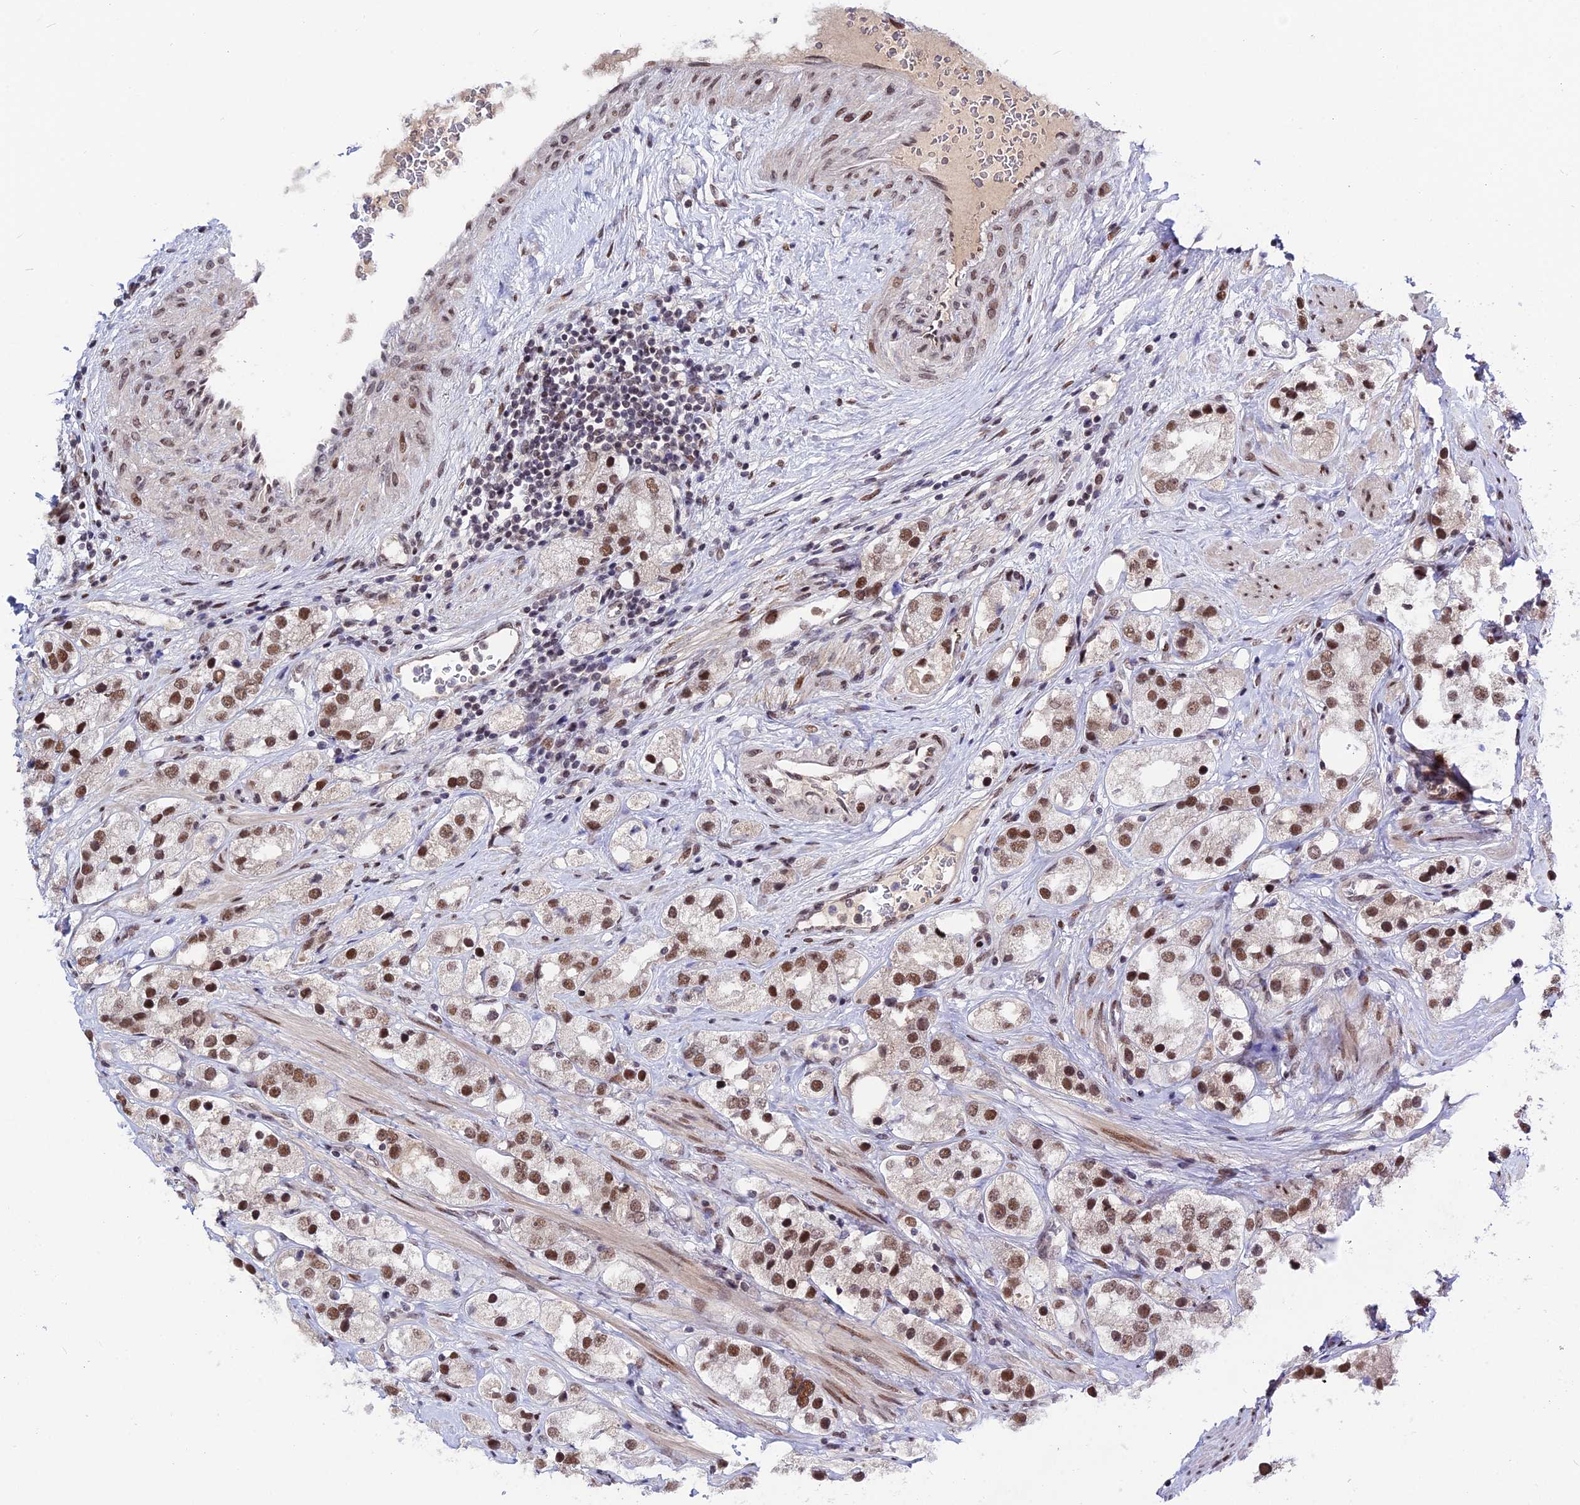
{"staining": {"intensity": "moderate", "quantity": ">75%", "location": "nuclear"}, "tissue": "prostate cancer", "cell_type": "Tumor cells", "image_type": "cancer", "snomed": [{"axis": "morphology", "description": "Adenocarcinoma, NOS"}, {"axis": "topography", "description": "Prostate"}], "caption": "Prostate cancer stained with a brown dye shows moderate nuclear positive staining in about >75% of tumor cells.", "gene": "SYT15", "patient": {"sex": "male", "age": 79}}